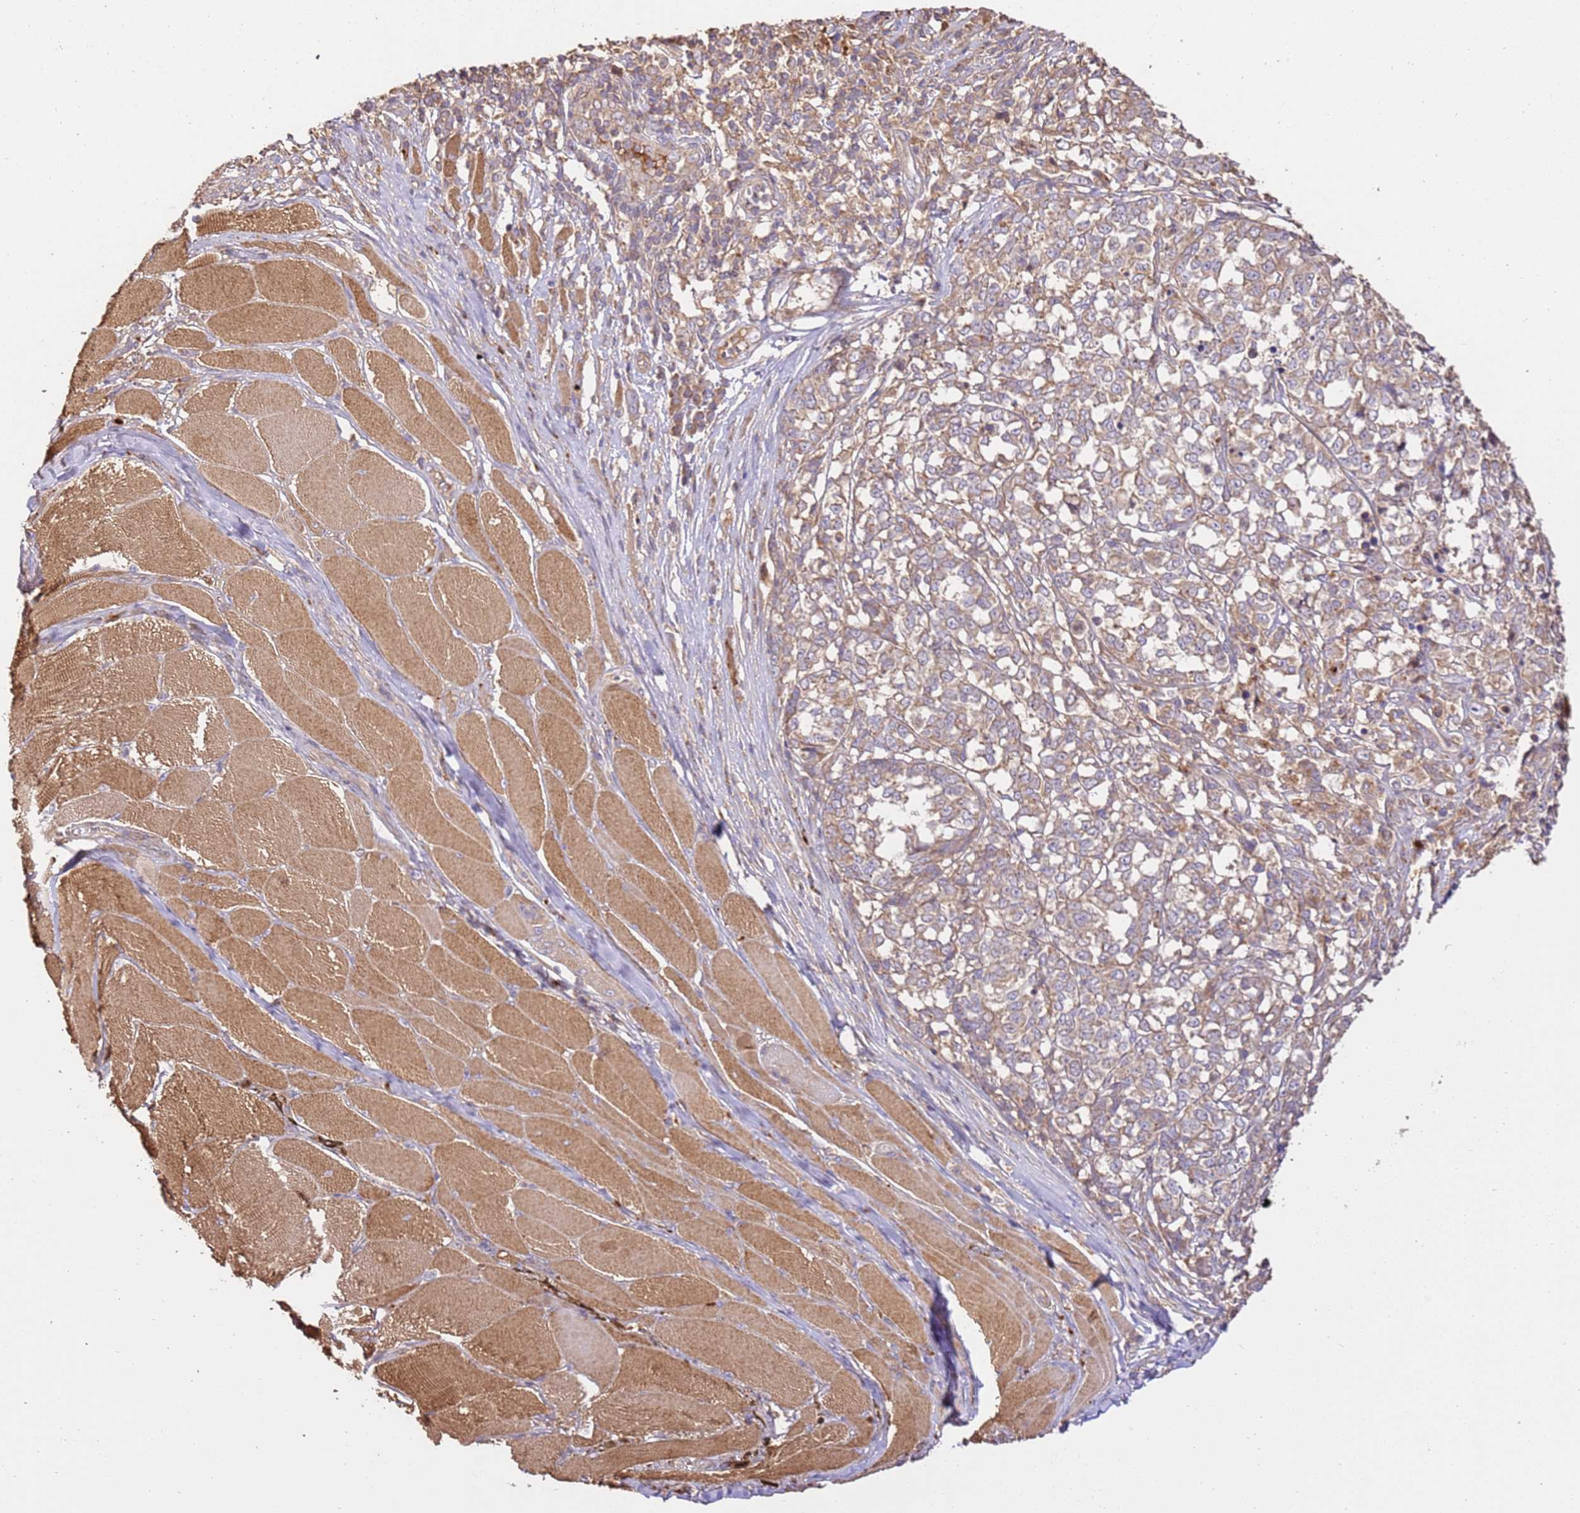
{"staining": {"intensity": "weak", "quantity": ">75%", "location": "cytoplasmic/membranous"}, "tissue": "melanoma", "cell_type": "Tumor cells", "image_type": "cancer", "snomed": [{"axis": "morphology", "description": "Malignant melanoma, NOS"}, {"axis": "topography", "description": "Skin"}], "caption": "The image demonstrates immunohistochemical staining of malignant melanoma. There is weak cytoplasmic/membranous expression is identified in about >75% of tumor cells.", "gene": "CEP55", "patient": {"sex": "female", "age": 72}}